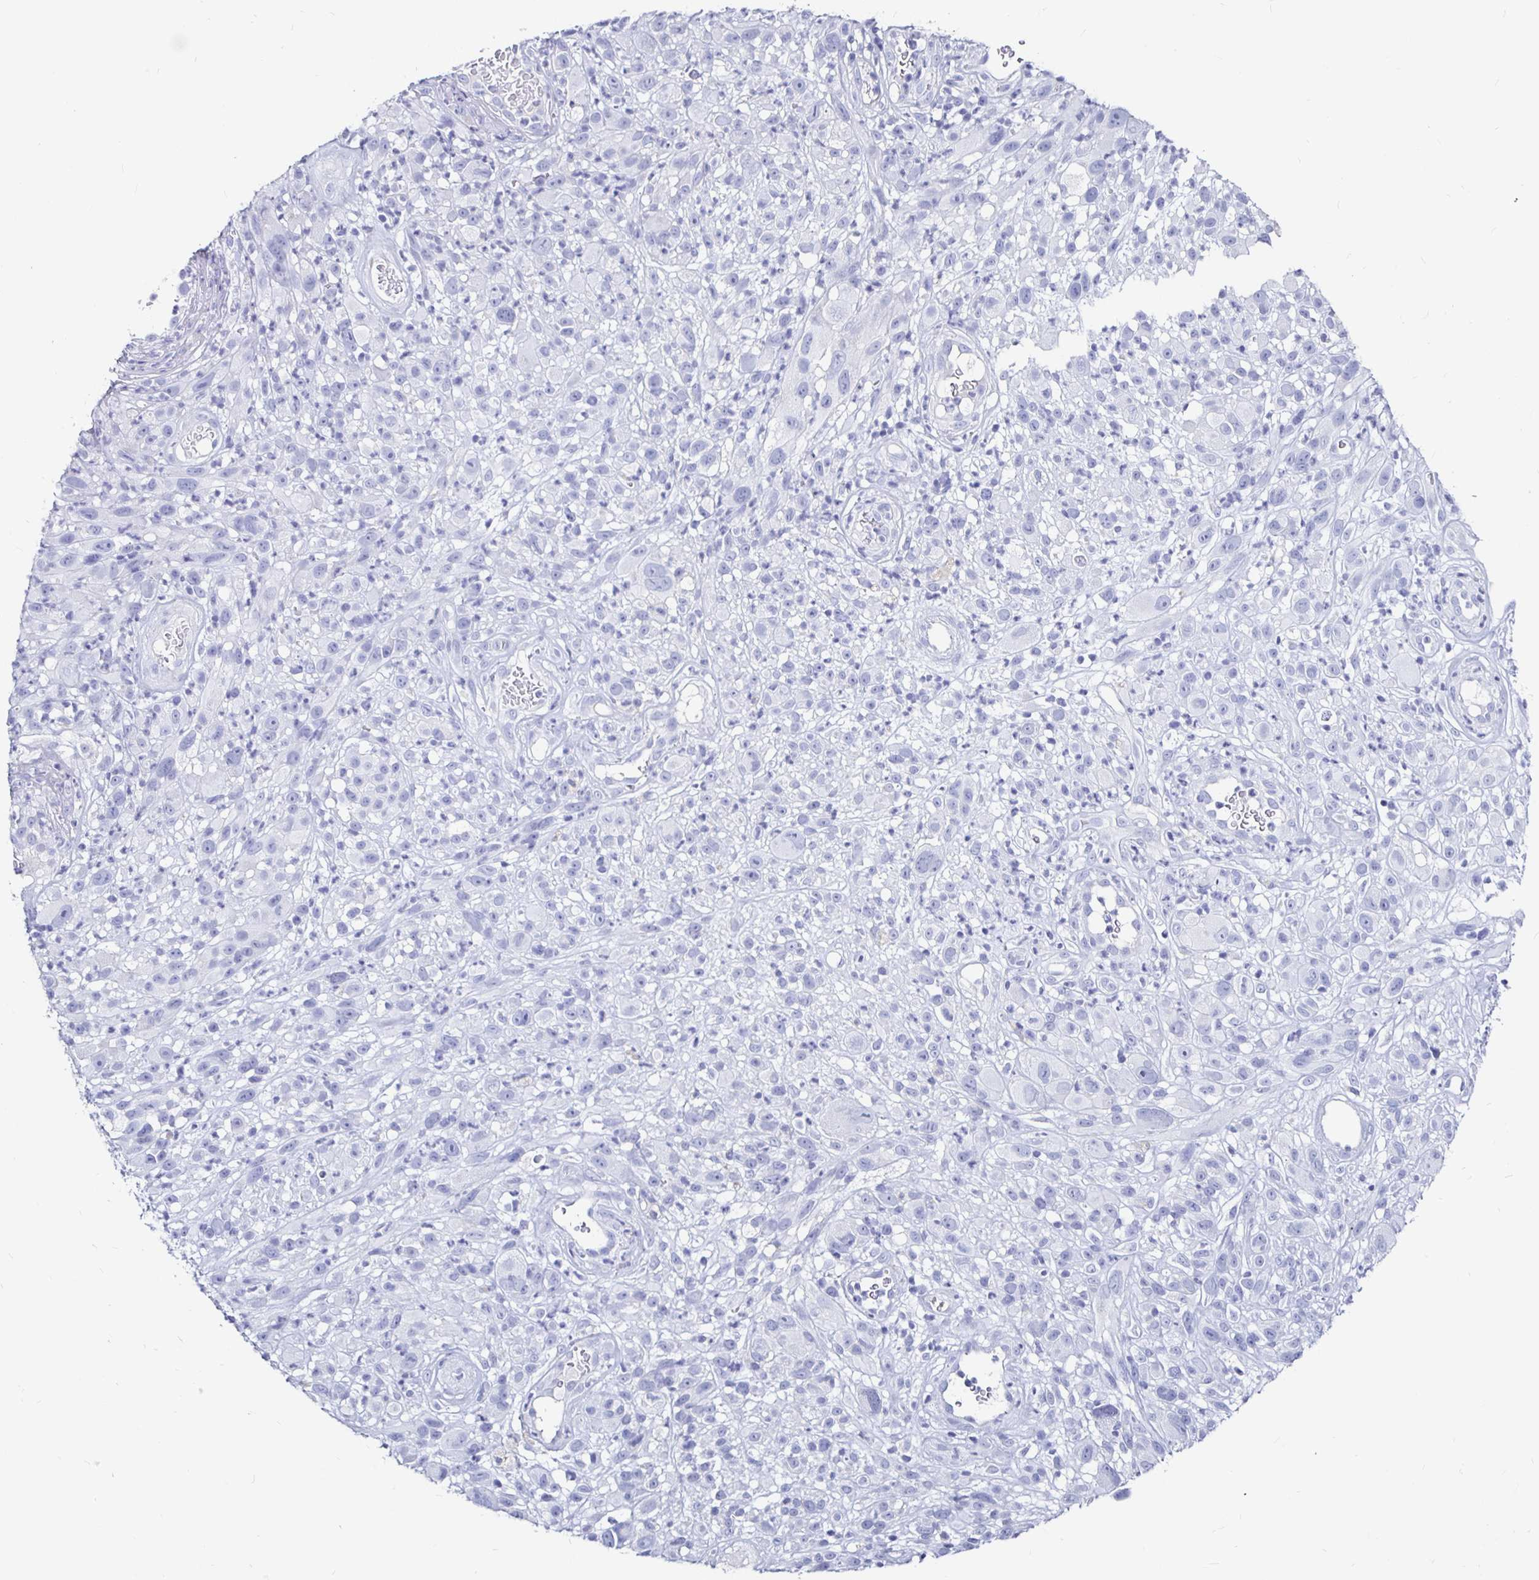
{"staining": {"intensity": "negative", "quantity": "none", "location": "none"}, "tissue": "melanoma", "cell_type": "Tumor cells", "image_type": "cancer", "snomed": [{"axis": "morphology", "description": "Malignant melanoma, NOS"}, {"axis": "topography", "description": "Skin"}], "caption": "The histopathology image shows no staining of tumor cells in melanoma. (Brightfield microscopy of DAB immunohistochemistry at high magnification).", "gene": "LUZP4", "patient": {"sex": "male", "age": 68}}